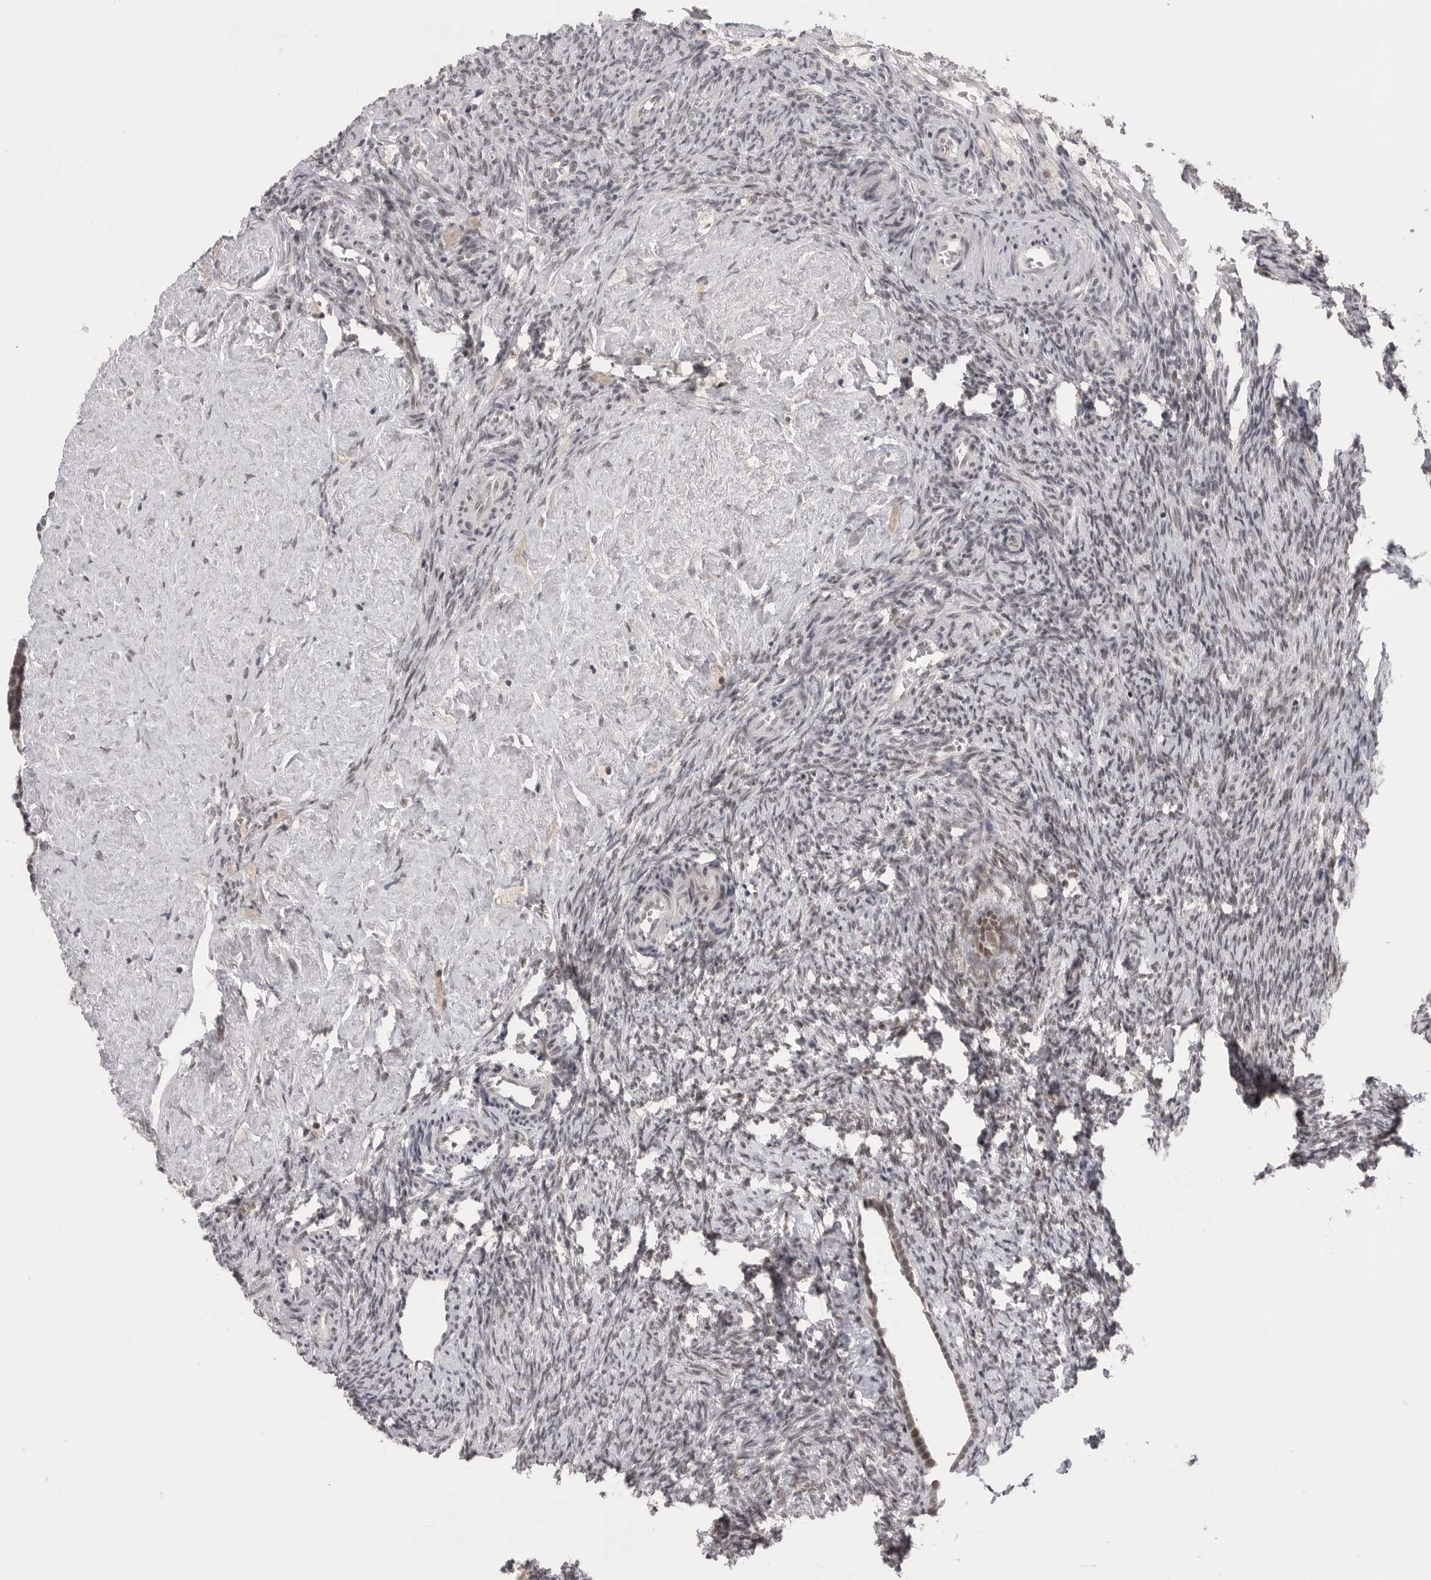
{"staining": {"intensity": "negative", "quantity": "none", "location": "none"}, "tissue": "ovary", "cell_type": "Ovarian stroma cells", "image_type": "normal", "snomed": [{"axis": "morphology", "description": "Normal tissue, NOS"}, {"axis": "topography", "description": "Ovary"}], "caption": "The micrograph reveals no staining of ovarian stroma cells in normal ovary. (DAB (3,3'-diaminobenzidine) immunohistochemistry (IHC) with hematoxylin counter stain).", "gene": "POU5F1", "patient": {"sex": "female", "age": 41}}